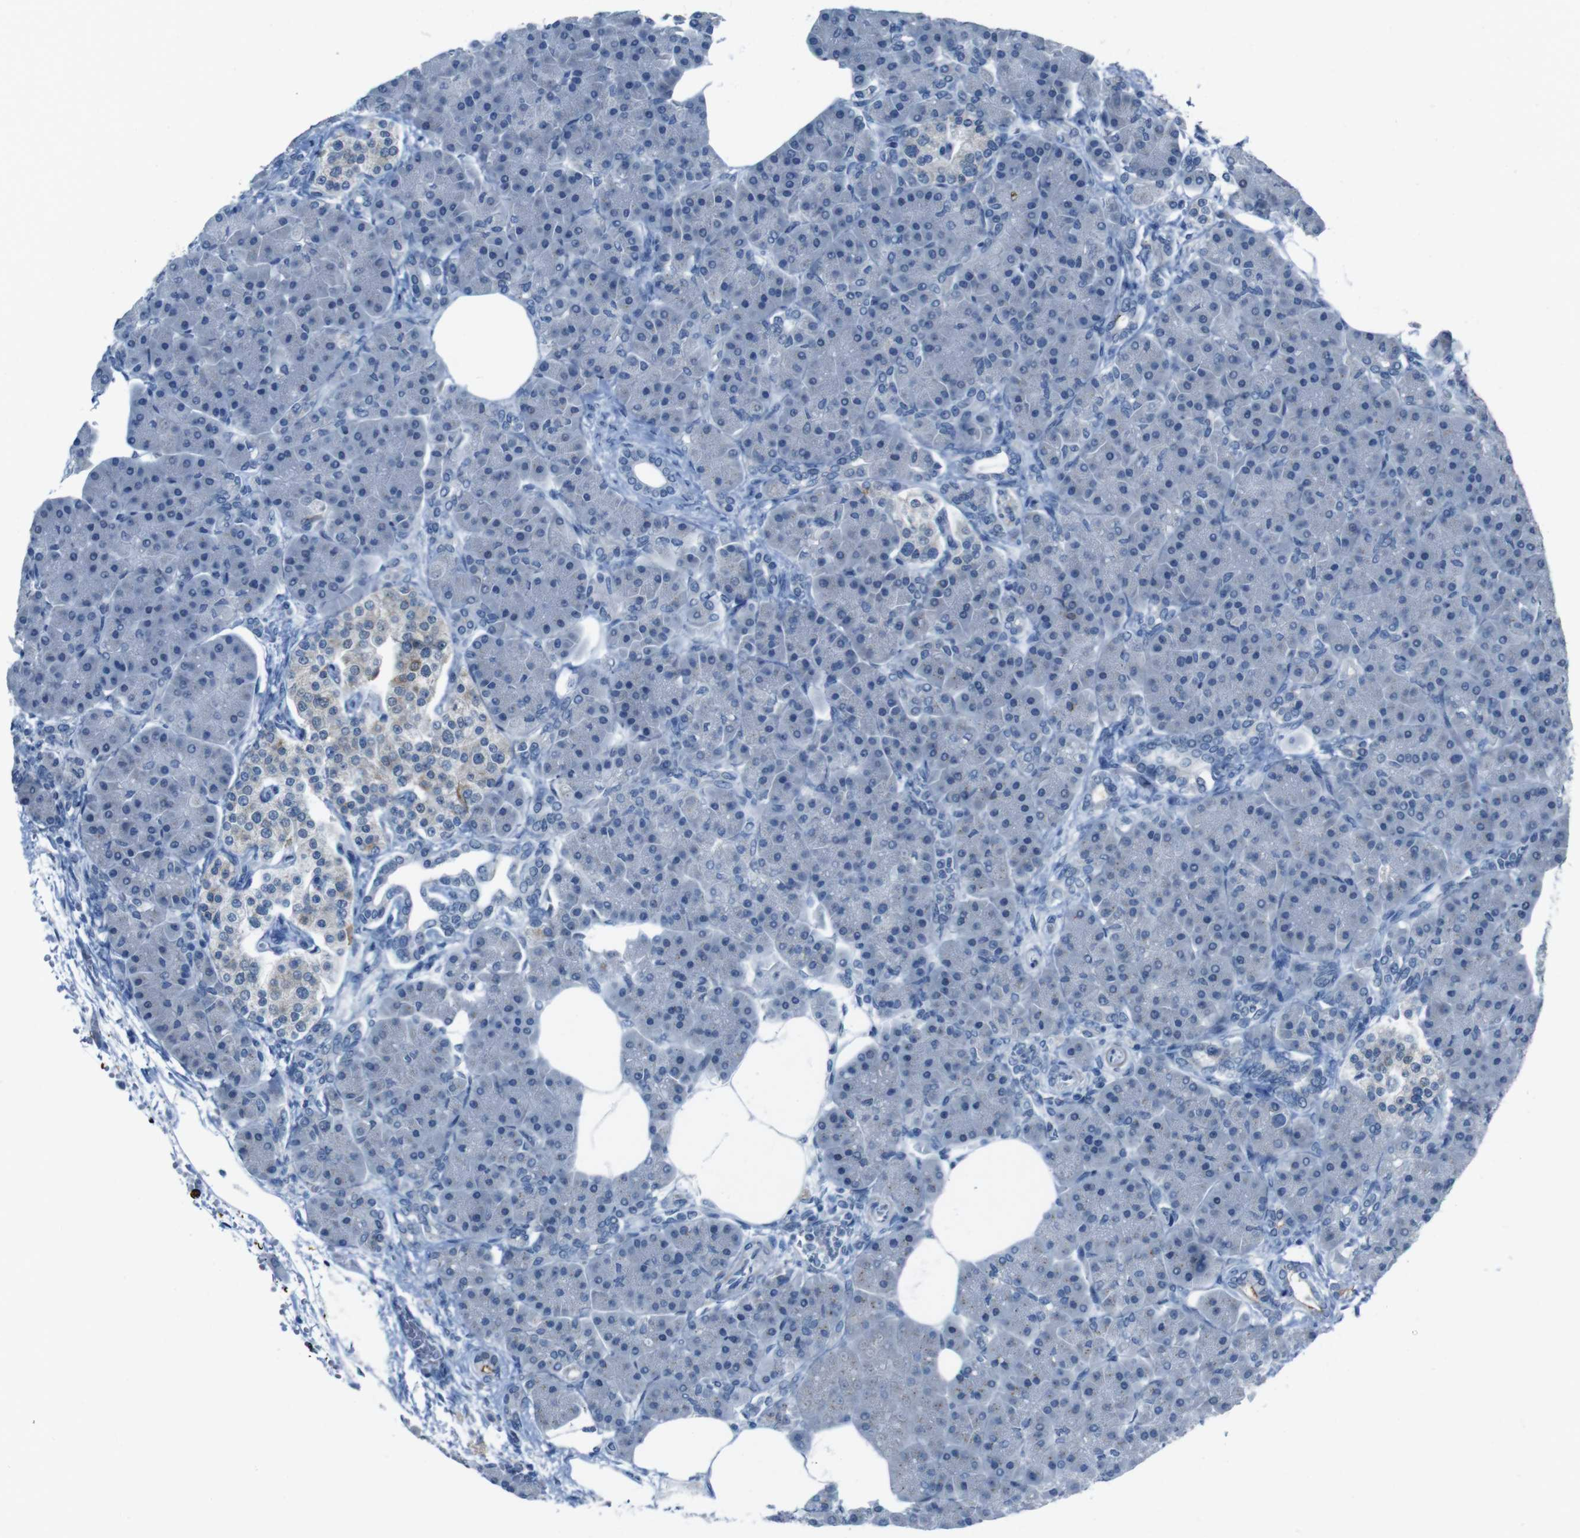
{"staining": {"intensity": "negative", "quantity": "none", "location": "none"}, "tissue": "pancreas", "cell_type": "Exocrine glandular cells", "image_type": "normal", "snomed": [{"axis": "morphology", "description": "Normal tissue, NOS"}, {"axis": "topography", "description": "Pancreas"}], "caption": "DAB immunohistochemical staining of benign pancreas exhibits no significant expression in exocrine glandular cells.", "gene": "CDHR2", "patient": {"sex": "female", "age": 70}}